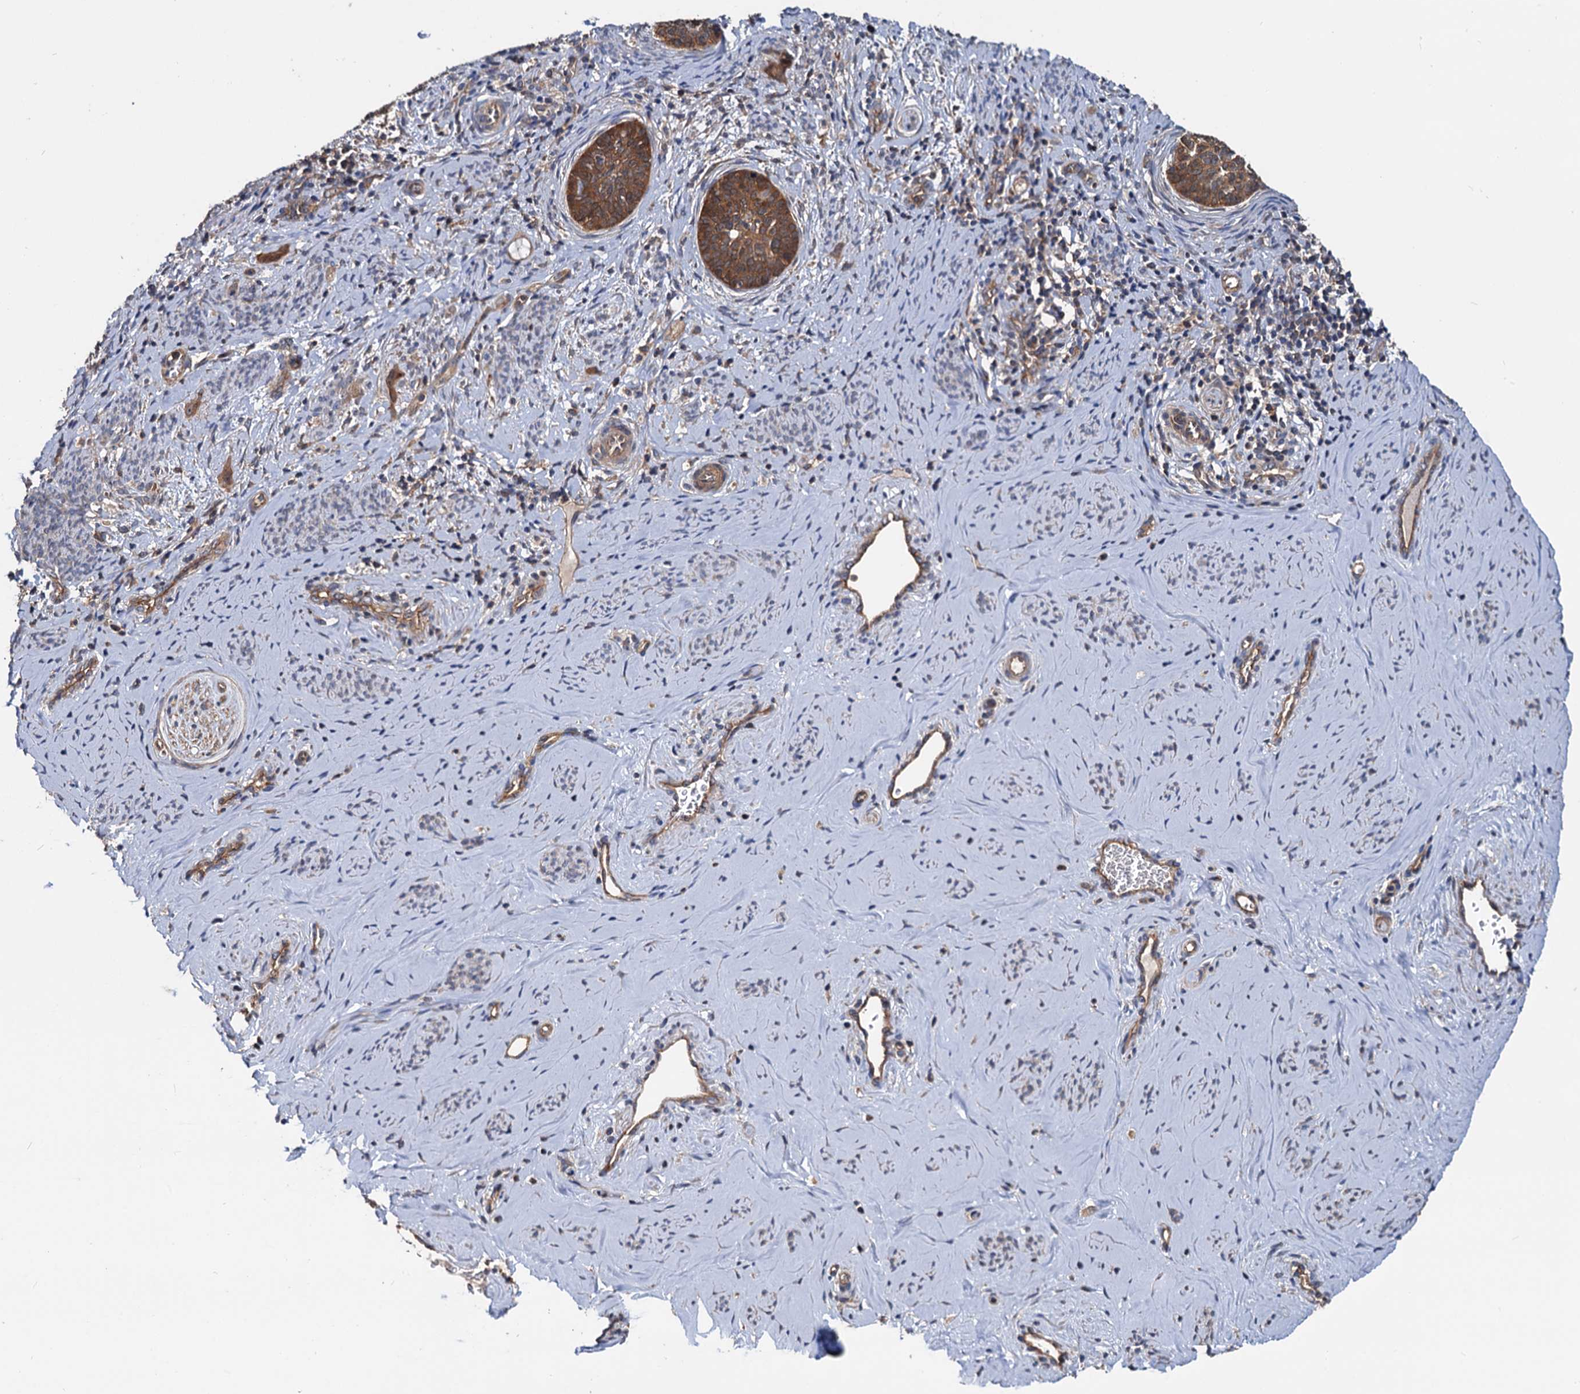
{"staining": {"intensity": "strong", "quantity": ">75%", "location": "cytoplasmic/membranous"}, "tissue": "cervical cancer", "cell_type": "Tumor cells", "image_type": "cancer", "snomed": [{"axis": "morphology", "description": "Squamous cell carcinoma, NOS"}, {"axis": "topography", "description": "Cervix"}], "caption": "A photomicrograph of cervical squamous cell carcinoma stained for a protein displays strong cytoplasmic/membranous brown staining in tumor cells. The protein is shown in brown color, while the nuclei are stained blue.", "gene": "IDI1", "patient": {"sex": "female", "age": 33}}